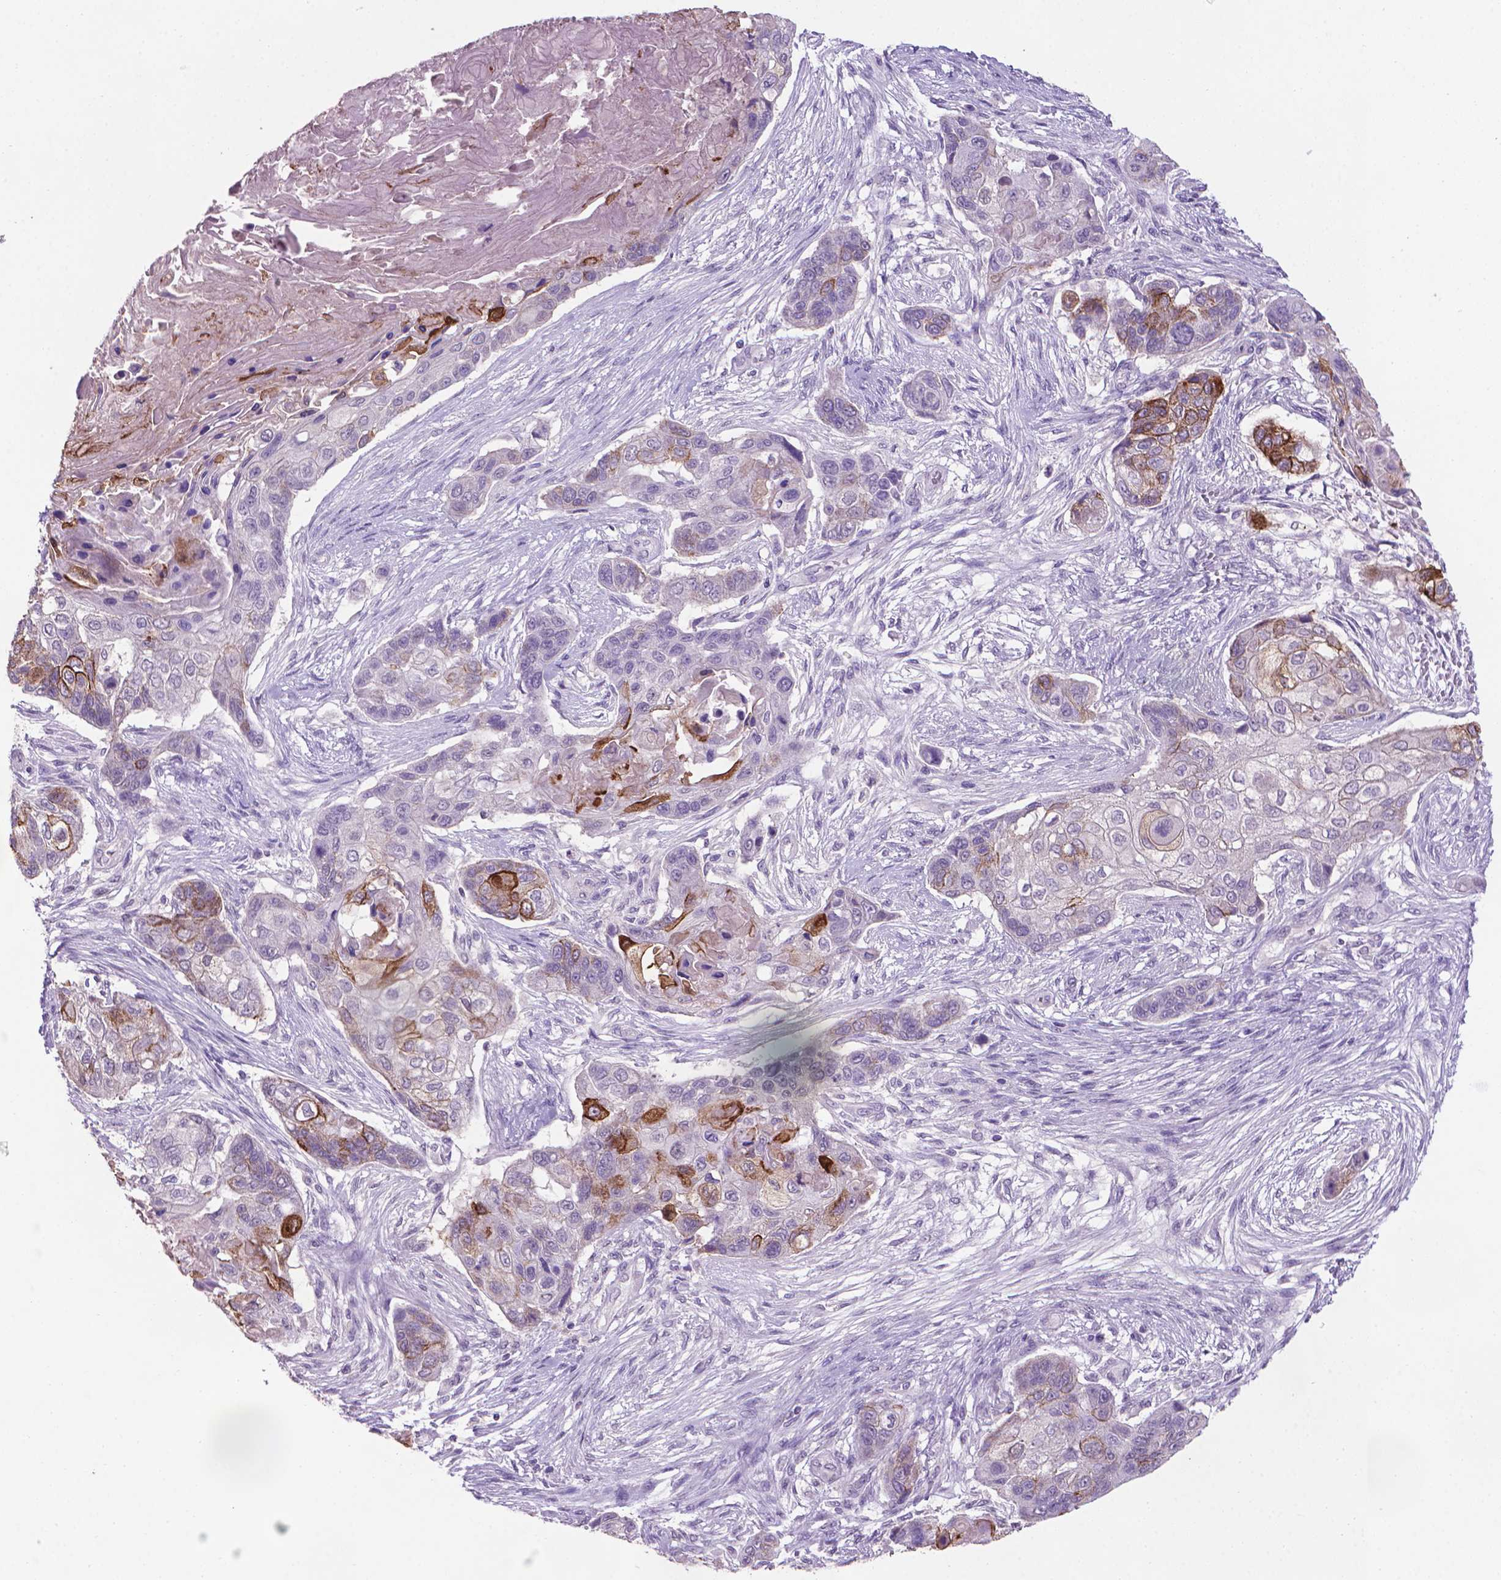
{"staining": {"intensity": "strong", "quantity": "<25%", "location": "cytoplasmic/membranous"}, "tissue": "lung cancer", "cell_type": "Tumor cells", "image_type": "cancer", "snomed": [{"axis": "morphology", "description": "Squamous cell carcinoma, NOS"}, {"axis": "topography", "description": "Lung"}], "caption": "A high-resolution photomicrograph shows immunohistochemistry (IHC) staining of squamous cell carcinoma (lung), which displays strong cytoplasmic/membranous expression in about <25% of tumor cells. Nuclei are stained in blue.", "gene": "MUC1", "patient": {"sex": "male", "age": 69}}